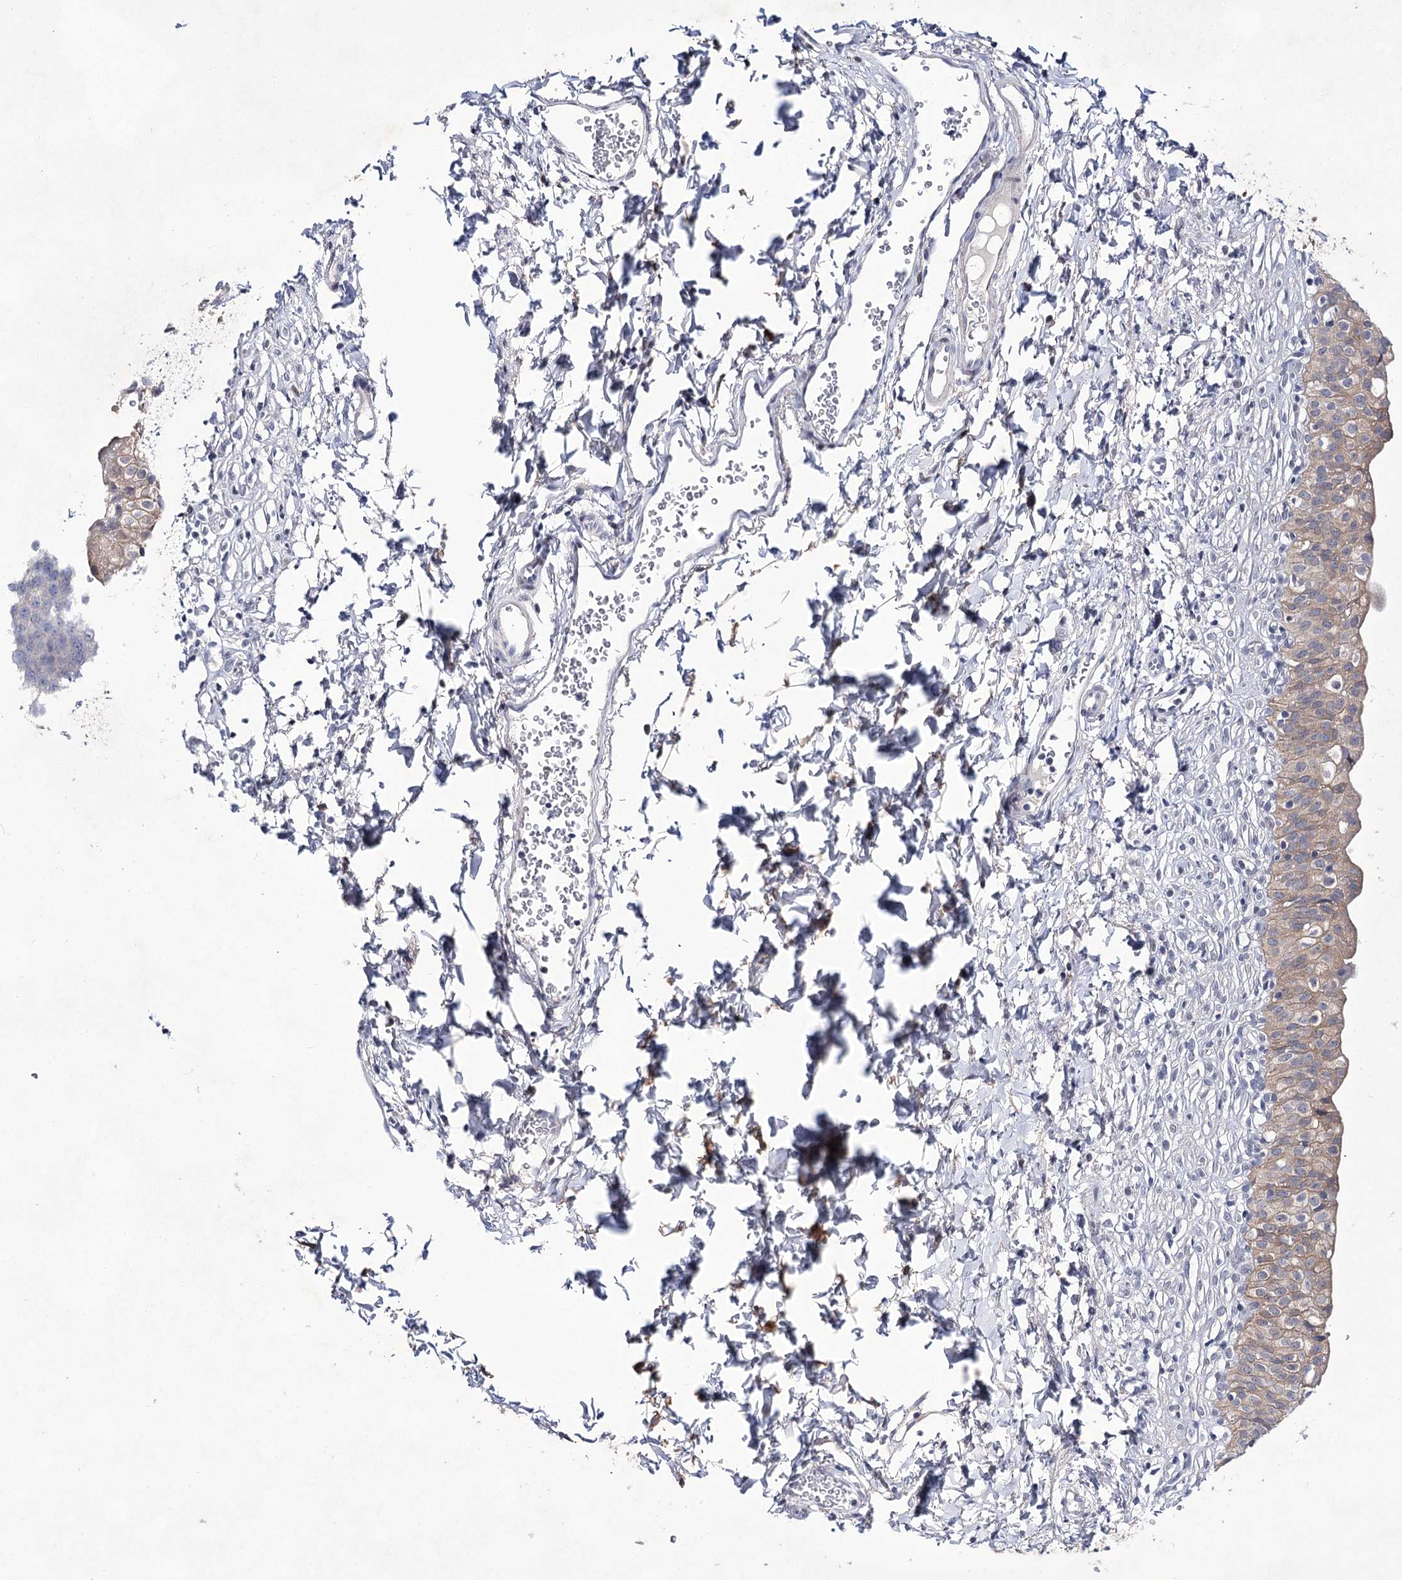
{"staining": {"intensity": "moderate", "quantity": "25%-75%", "location": "cytoplasmic/membranous"}, "tissue": "urinary bladder", "cell_type": "Urothelial cells", "image_type": "normal", "snomed": [{"axis": "morphology", "description": "Normal tissue, NOS"}, {"axis": "topography", "description": "Urinary bladder"}], "caption": "Immunohistochemical staining of normal human urinary bladder shows 25%-75% levels of moderate cytoplasmic/membranous protein positivity in about 25%-75% of urothelial cells. The staining is performed using DAB brown chromogen to label protein expression. The nuclei are counter-stained blue using hematoxylin.", "gene": "UGDH", "patient": {"sex": "male", "age": 55}}